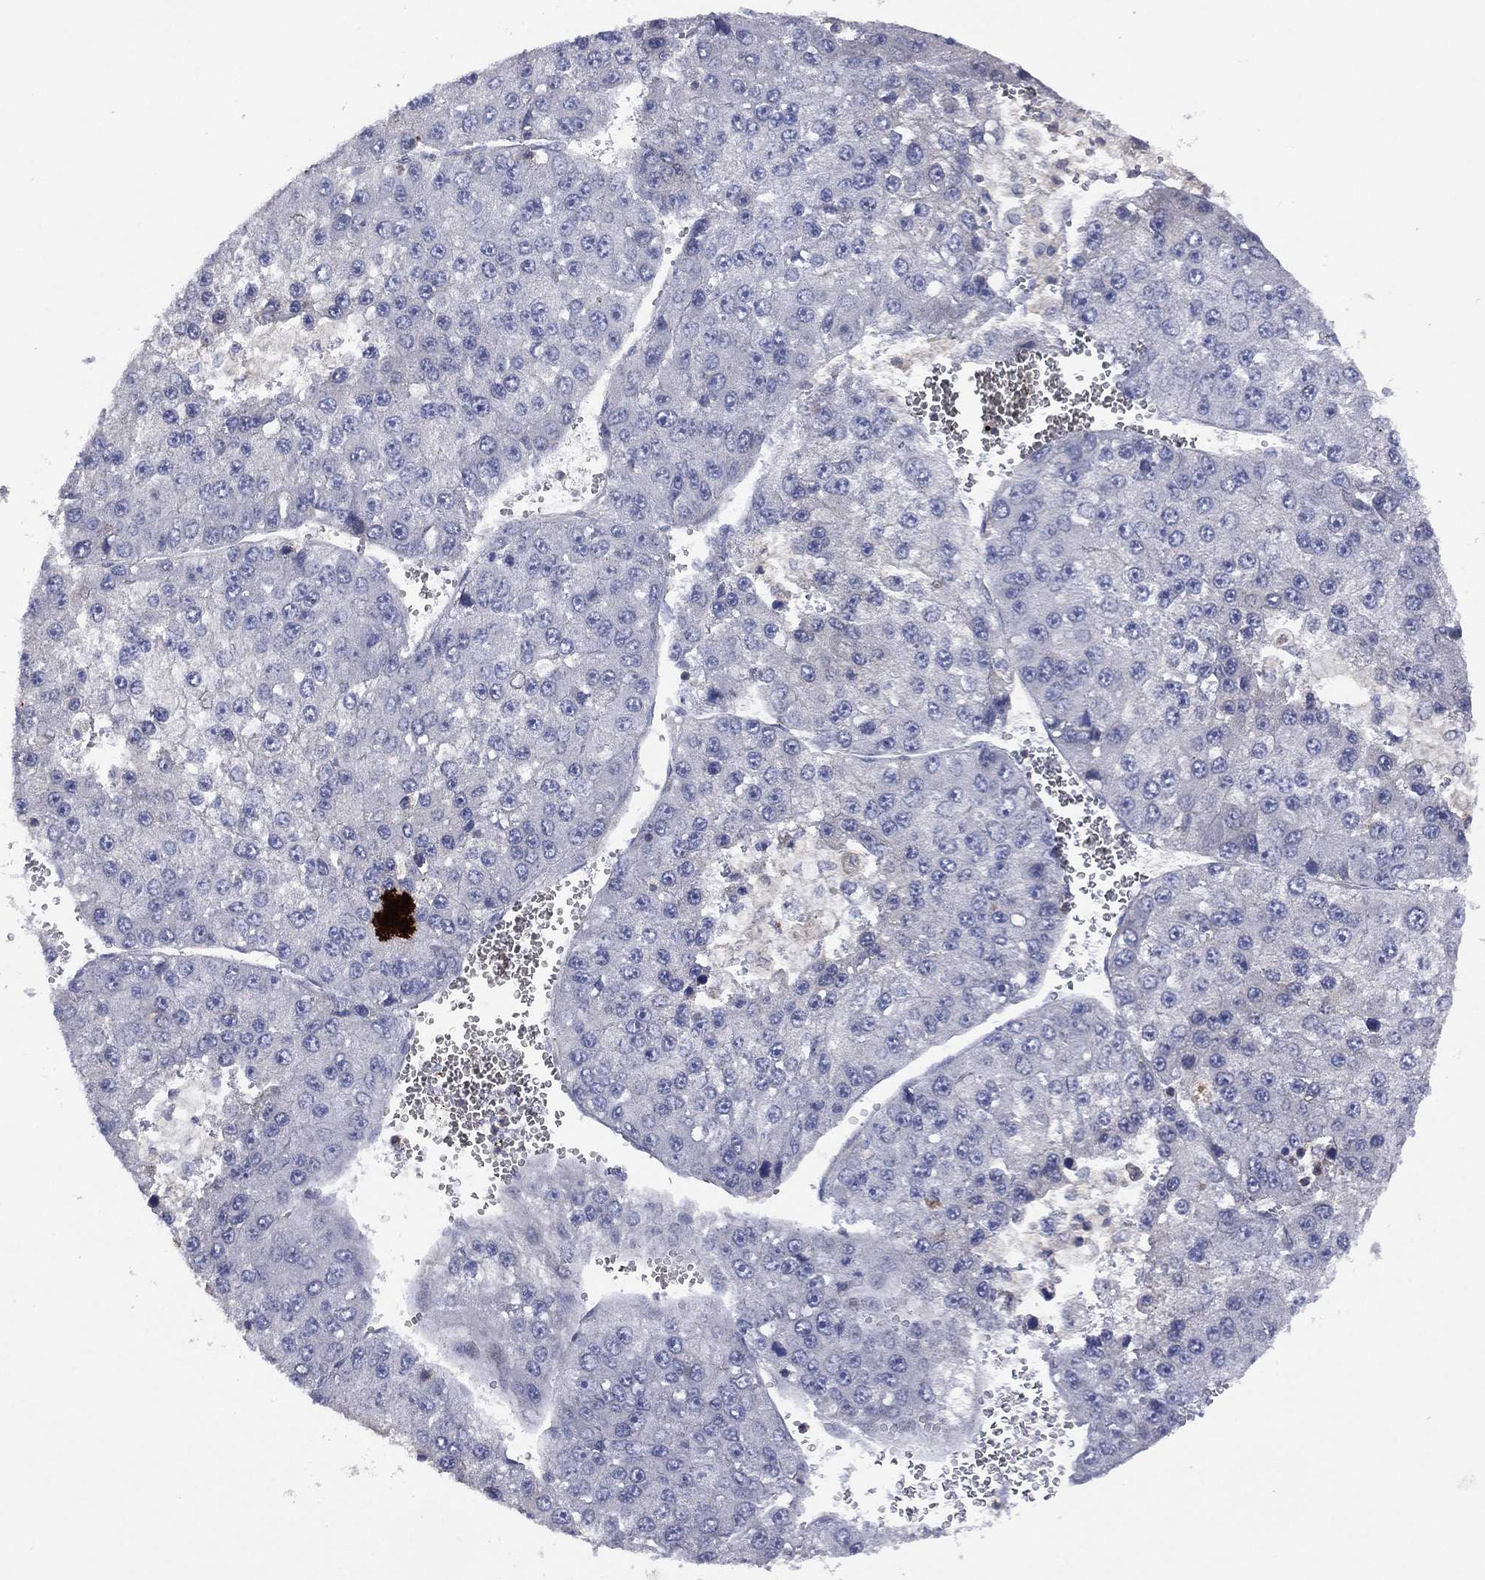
{"staining": {"intensity": "negative", "quantity": "none", "location": "none"}, "tissue": "liver cancer", "cell_type": "Tumor cells", "image_type": "cancer", "snomed": [{"axis": "morphology", "description": "Carcinoma, Hepatocellular, NOS"}, {"axis": "topography", "description": "Liver"}], "caption": "An image of liver cancer (hepatocellular carcinoma) stained for a protein exhibits no brown staining in tumor cells.", "gene": "DOCK8", "patient": {"sex": "female", "age": 73}}